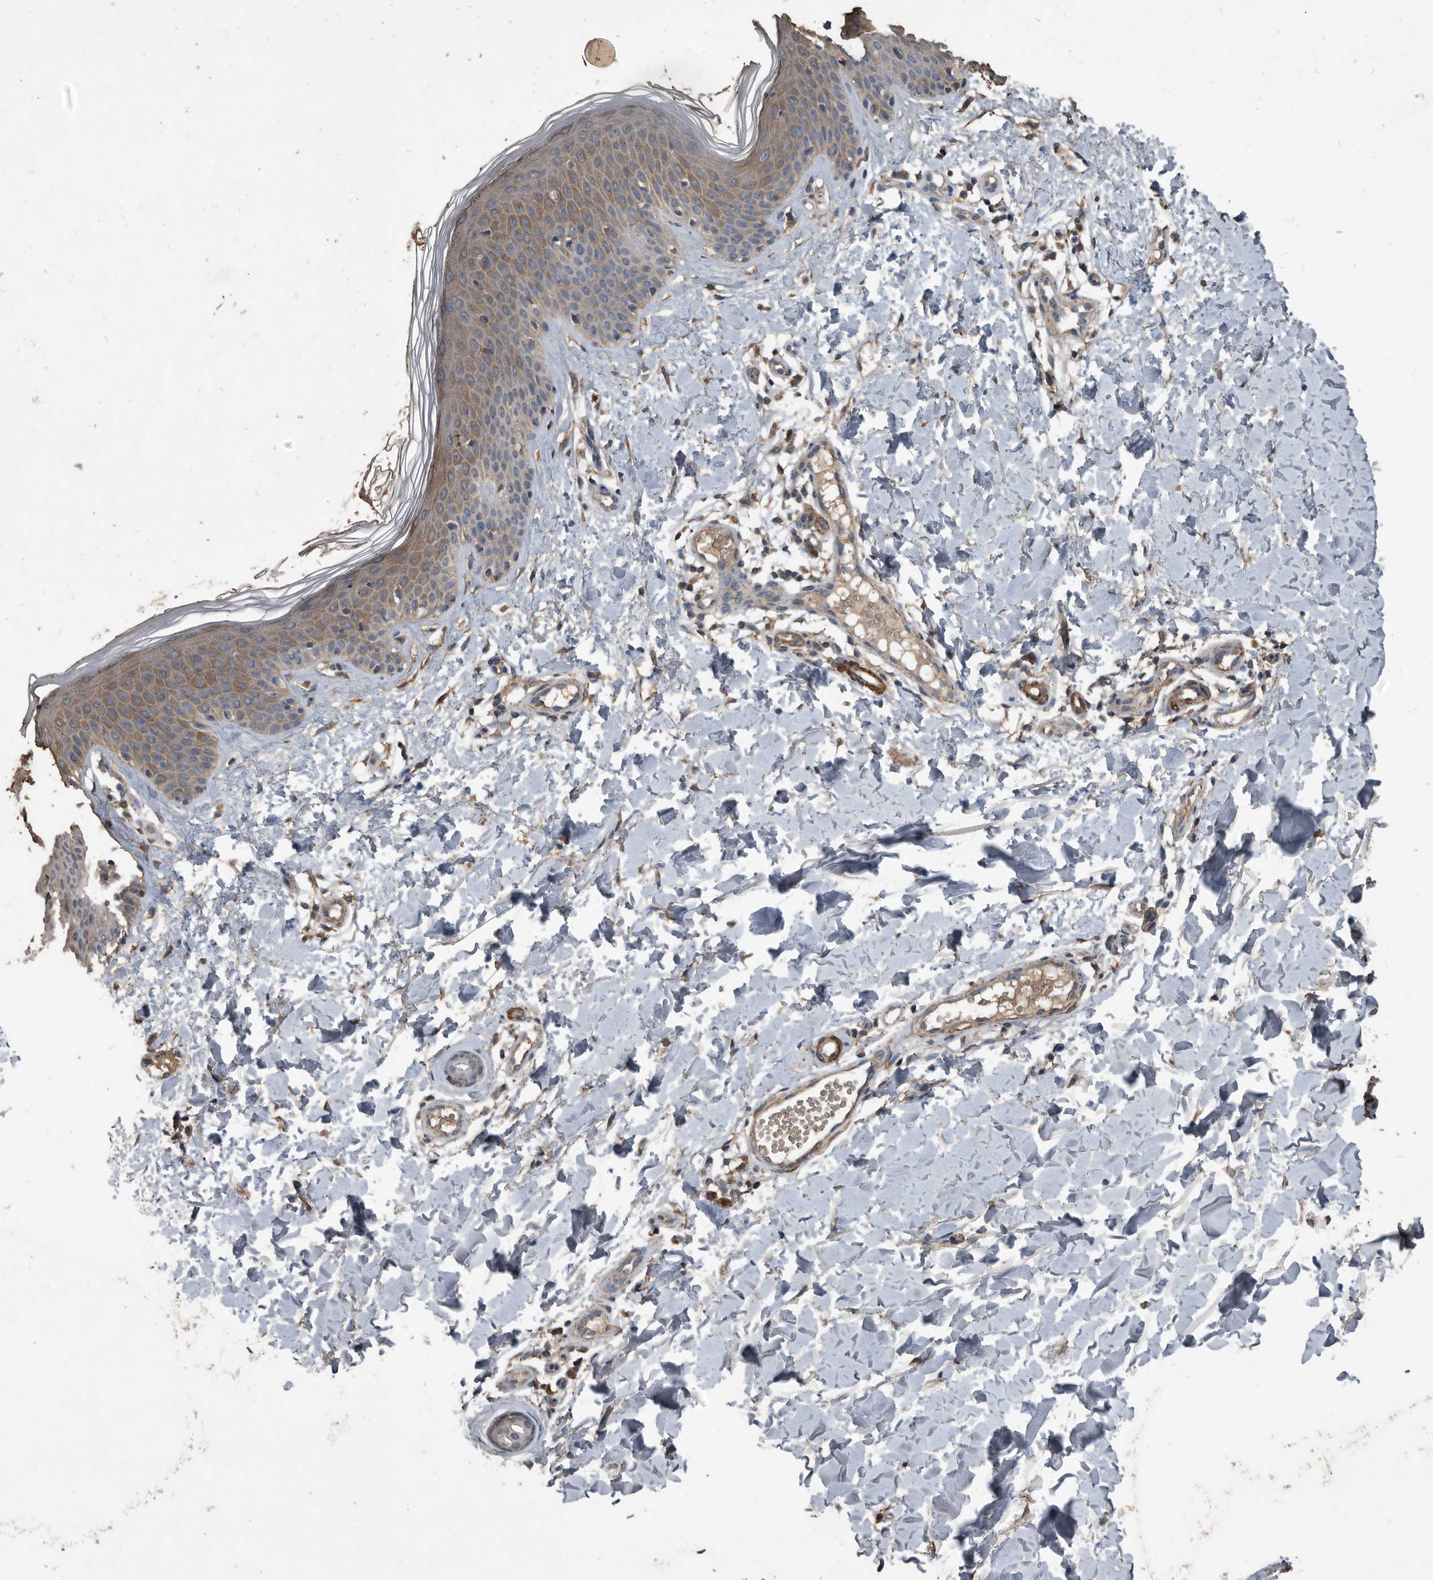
{"staining": {"intensity": "weak", "quantity": ">75%", "location": "cytoplasmic/membranous"}, "tissue": "skin", "cell_type": "Fibroblasts", "image_type": "normal", "snomed": [{"axis": "morphology", "description": "Normal tissue, NOS"}, {"axis": "topography", "description": "Skin"}], "caption": "Brown immunohistochemical staining in benign skin exhibits weak cytoplasmic/membranous expression in about >75% of fibroblasts. The staining was performed using DAB to visualize the protein expression in brown, while the nuclei were stained in blue with hematoxylin (Magnification: 20x).", "gene": "NRBP1", "patient": {"sex": "male", "age": 37}}